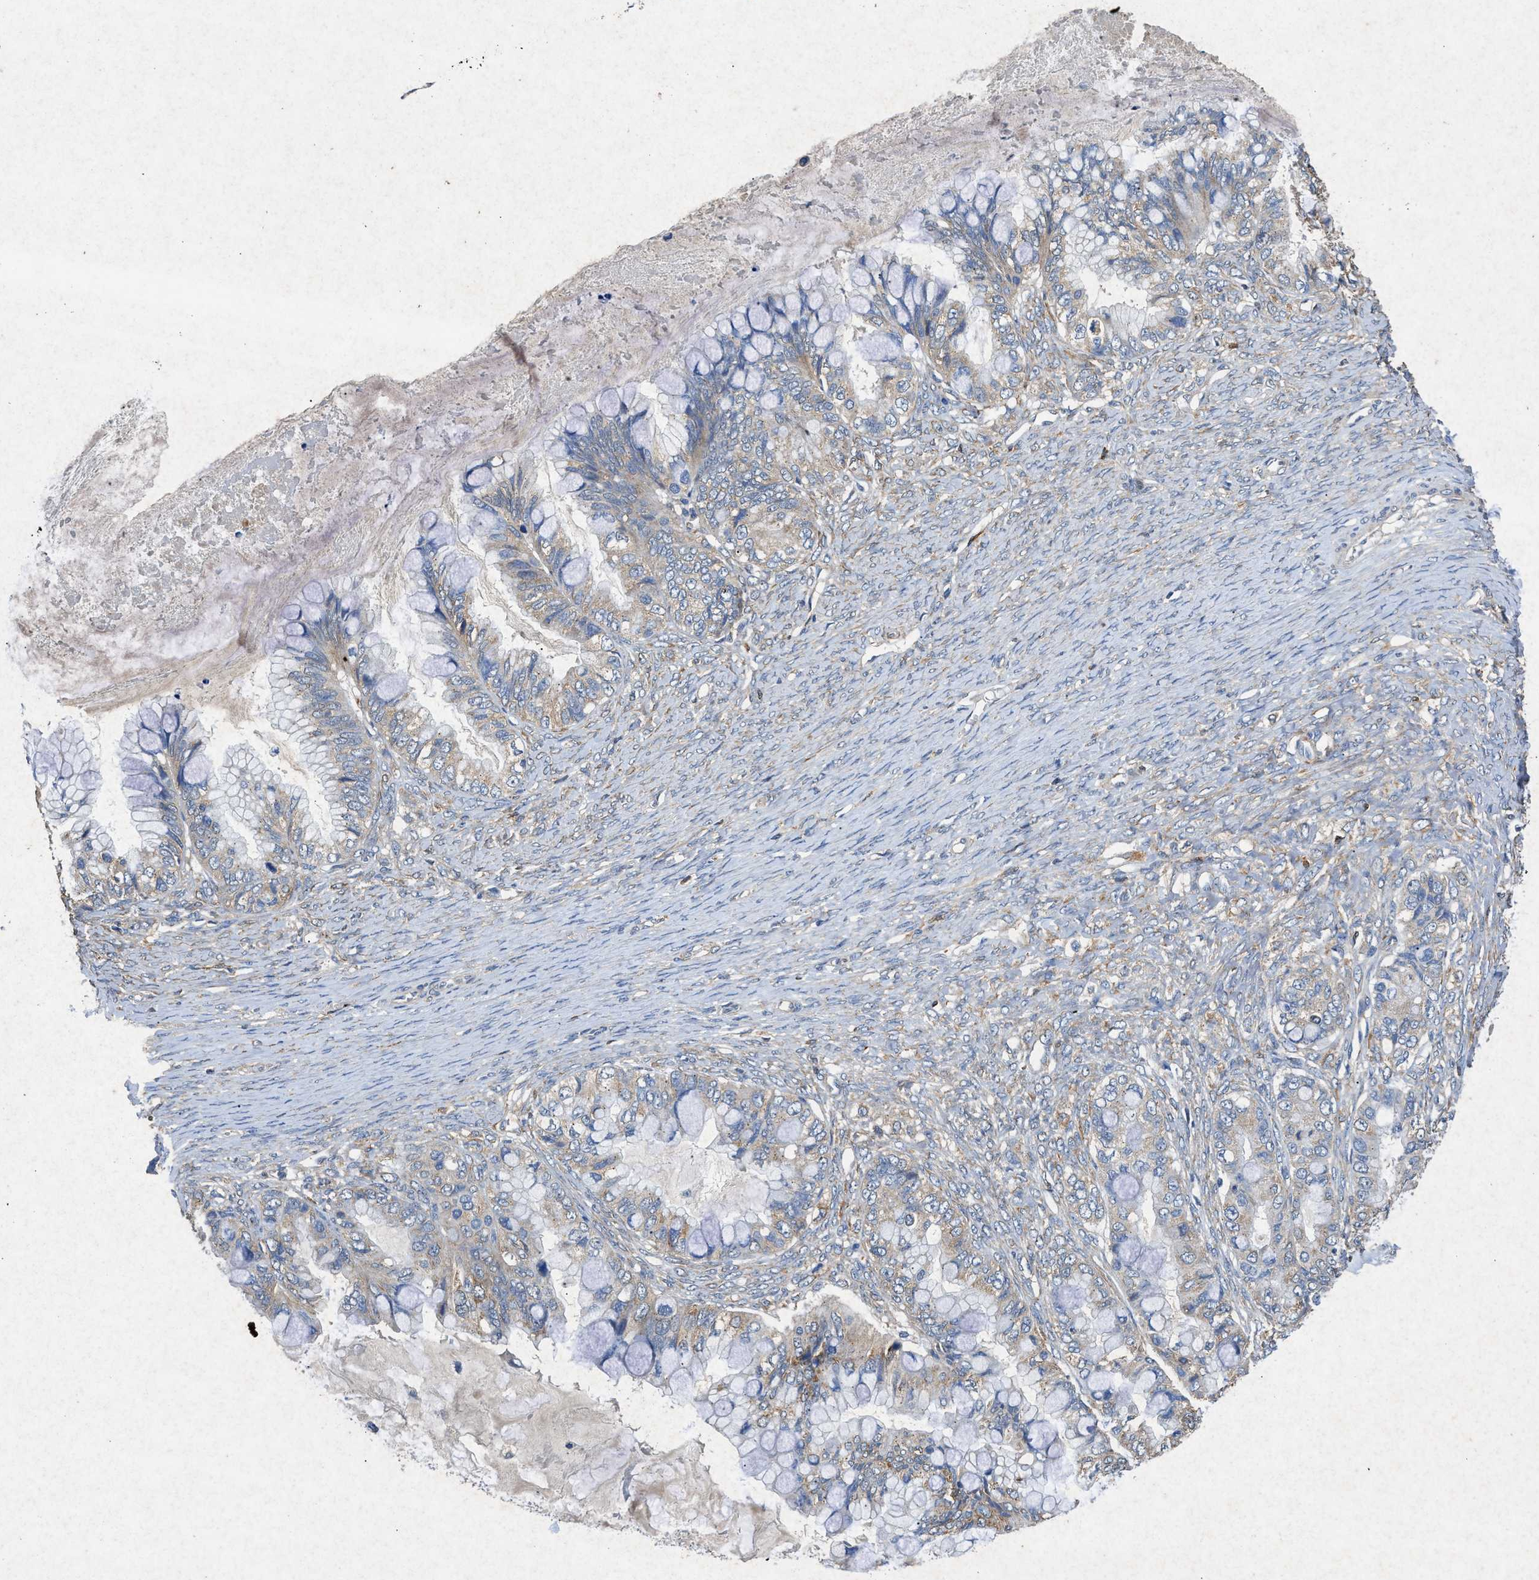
{"staining": {"intensity": "weak", "quantity": ">75%", "location": "cytoplasmic/membranous"}, "tissue": "ovarian cancer", "cell_type": "Tumor cells", "image_type": "cancer", "snomed": [{"axis": "morphology", "description": "Cystadenocarcinoma, mucinous, NOS"}, {"axis": "topography", "description": "Ovary"}], "caption": "Immunohistochemical staining of ovarian mucinous cystadenocarcinoma reveals low levels of weak cytoplasmic/membranous staining in about >75% of tumor cells.", "gene": "CDK15", "patient": {"sex": "female", "age": 80}}